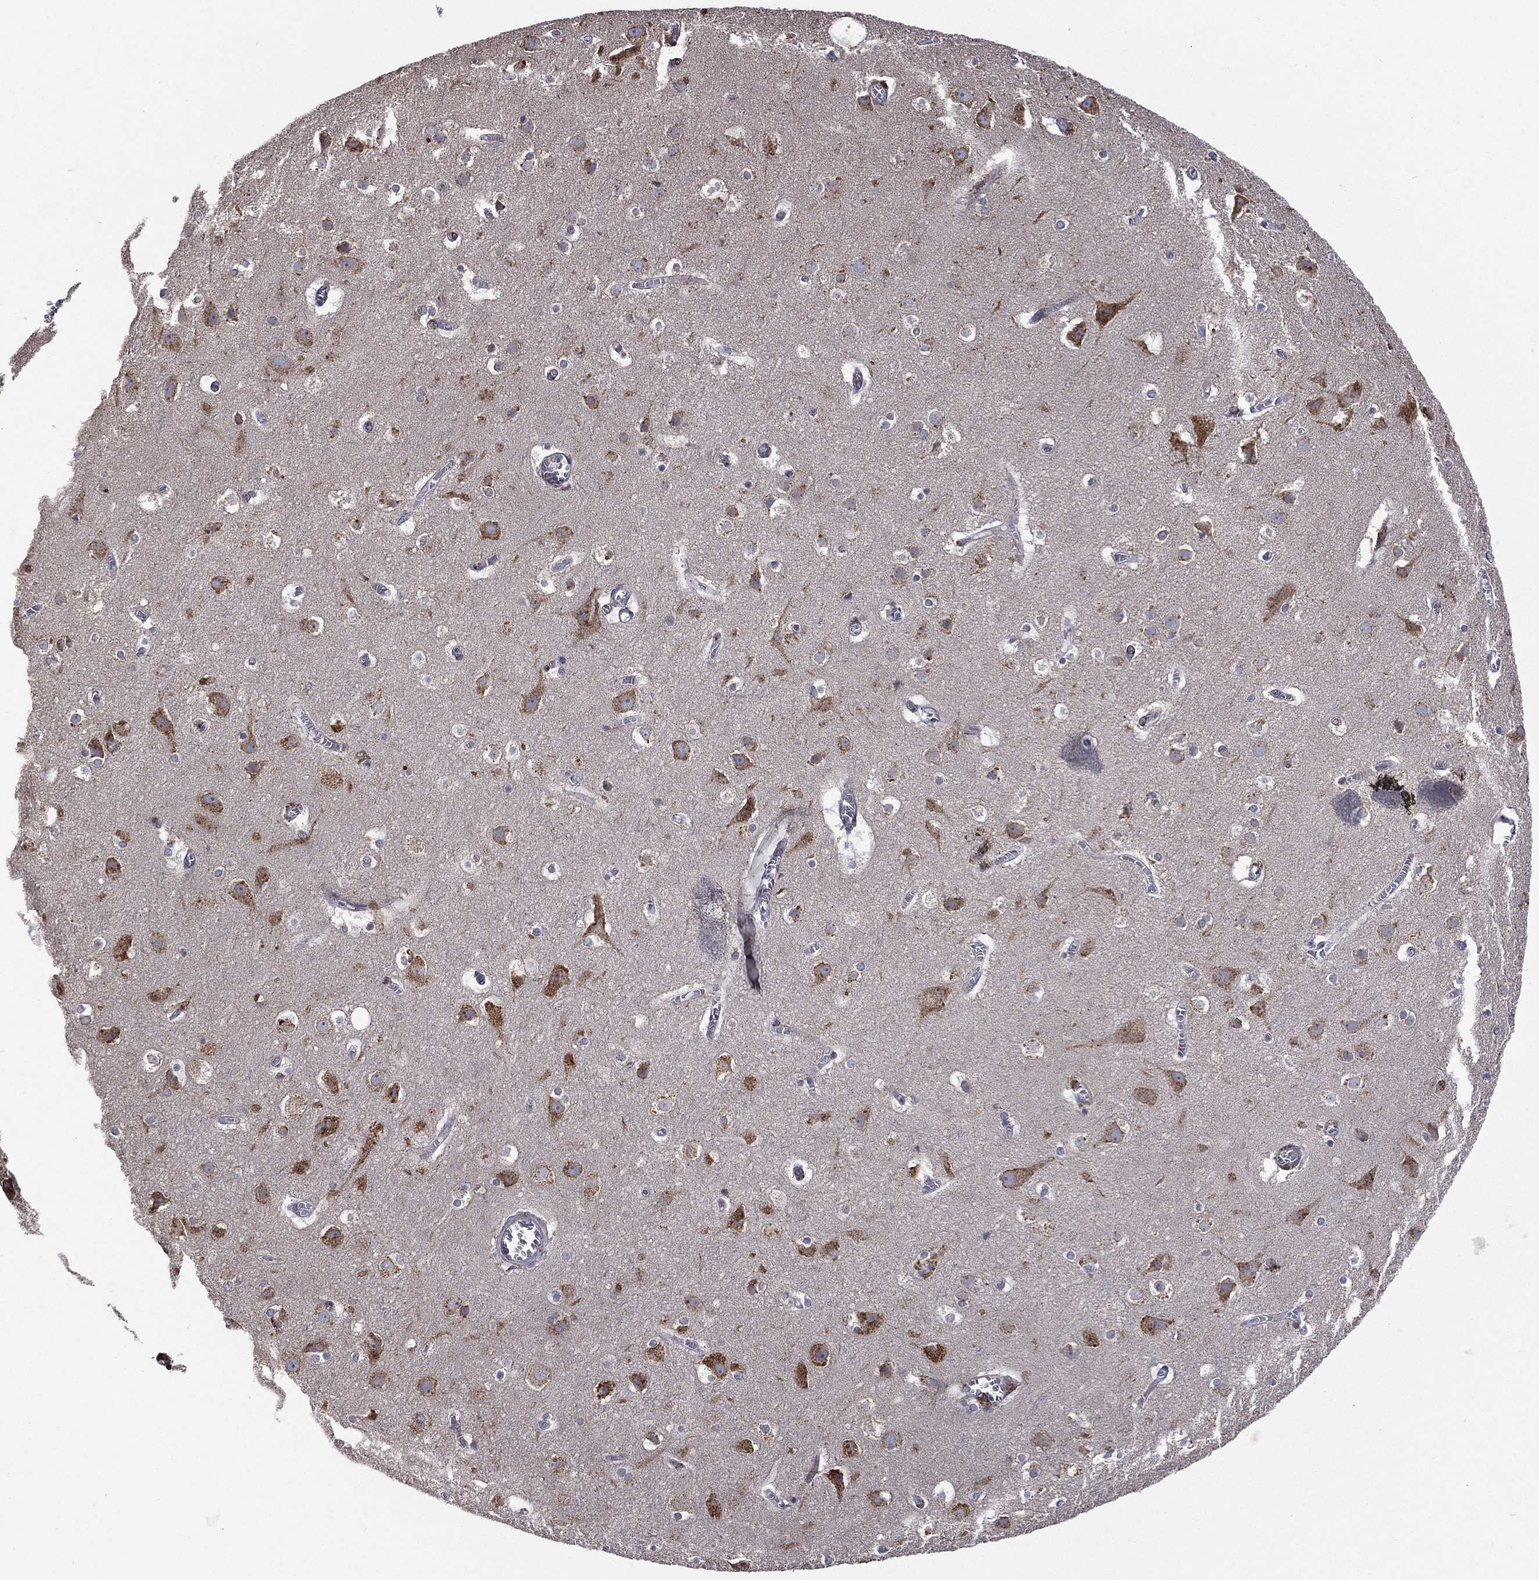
{"staining": {"intensity": "negative", "quantity": "none", "location": "none"}, "tissue": "cerebral cortex", "cell_type": "Endothelial cells", "image_type": "normal", "snomed": [{"axis": "morphology", "description": "Normal tissue, NOS"}, {"axis": "topography", "description": "Cerebral cortex"}], "caption": "Immunohistochemical staining of normal cerebral cortex shows no significant expression in endothelial cells. (Brightfield microscopy of DAB (3,3'-diaminobenzidine) IHC at high magnification).", "gene": "C20orf96", "patient": {"sex": "male", "age": 59}}